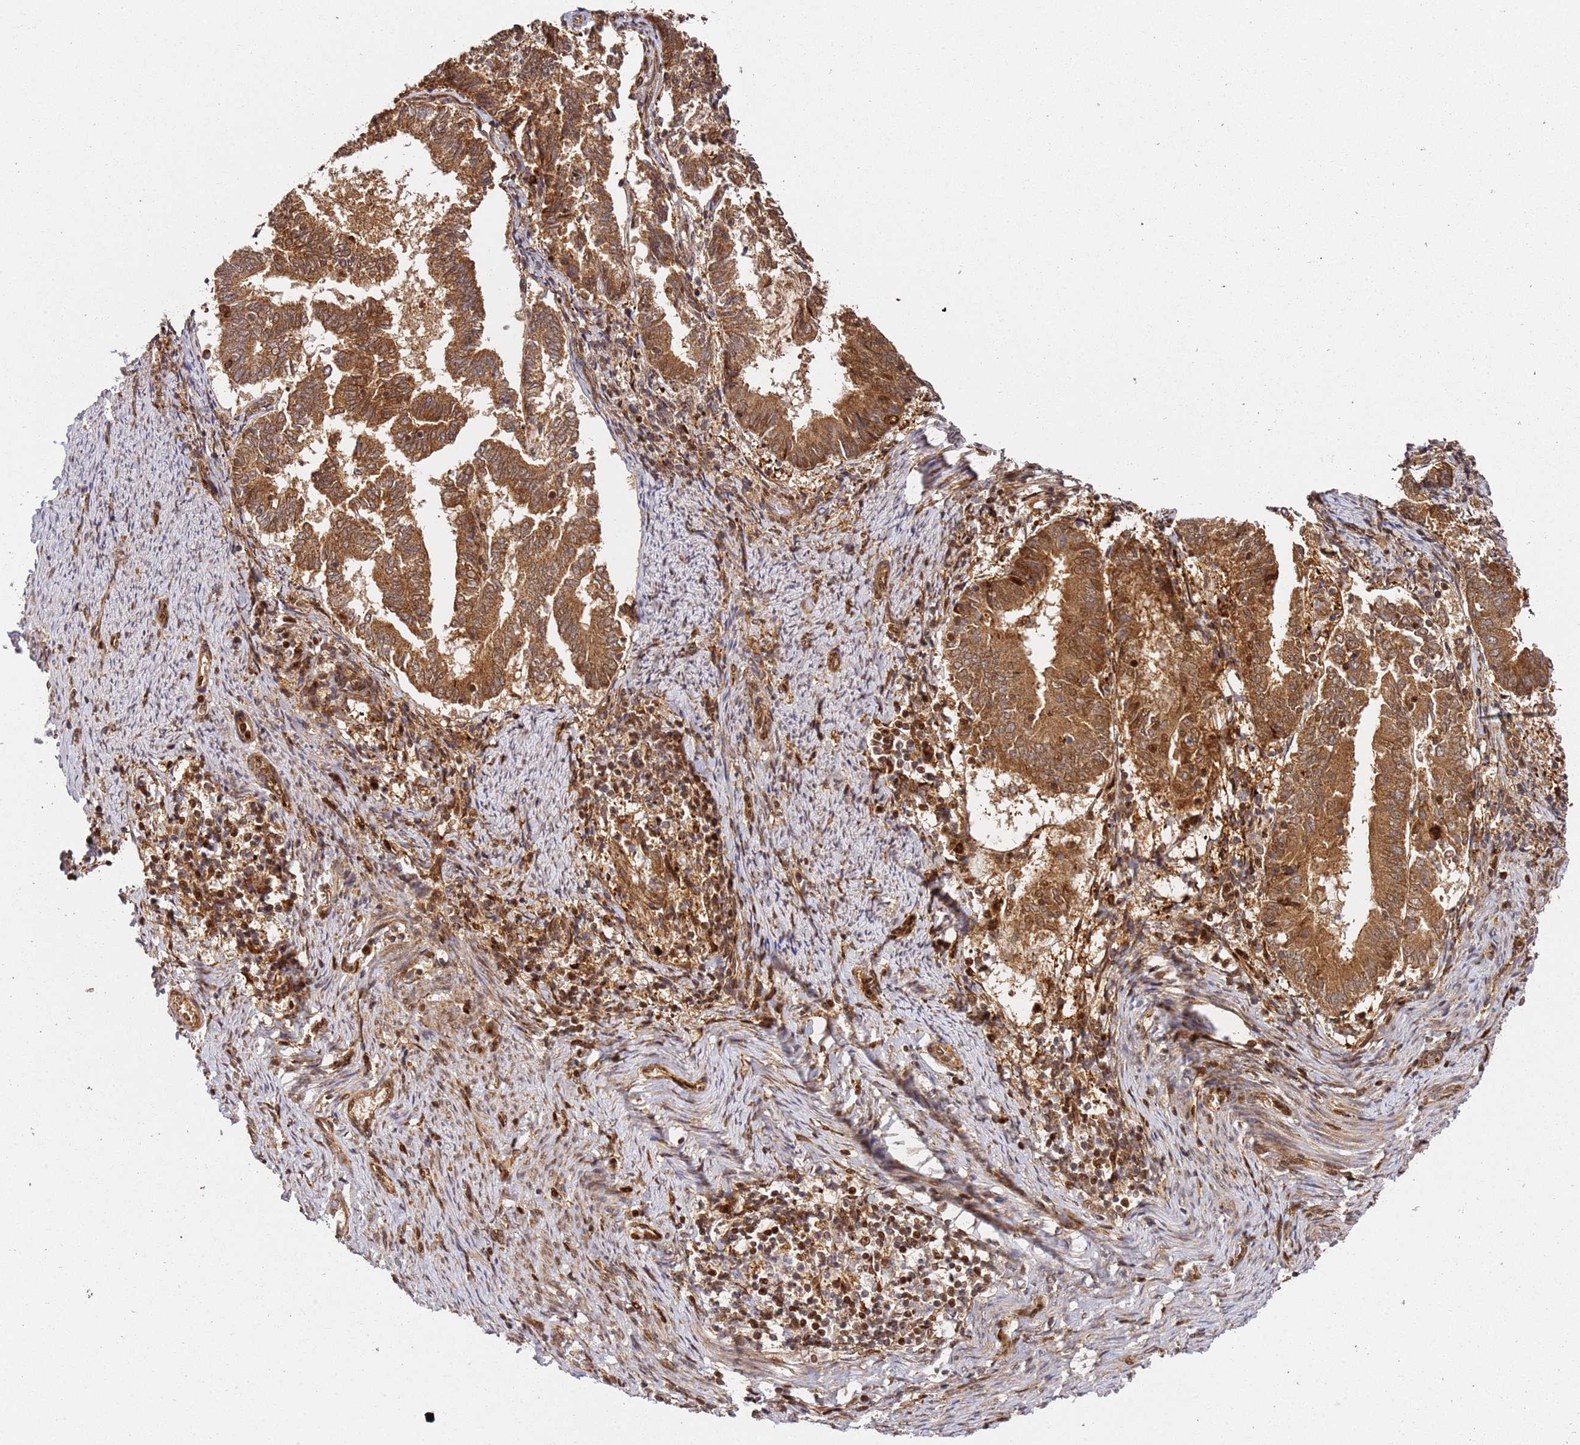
{"staining": {"intensity": "strong", "quantity": ">75%", "location": "cytoplasmic/membranous,nuclear"}, "tissue": "endometrial cancer", "cell_type": "Tumor cells", "image_type": "cancer", "snomed": [{"axis": "morphology", "description": "Adenocarcinoma, NOS"}, {"axis": "topography", "description": "Endometrium"}], "caption": "Adenocarcinoma (endometrial) was stained to show a protein in brown. There is high levels of strong cytoplasmic/membranous and nuclear staining in about >75% of tumor cells.", "gene": "SMOX", "patient": {"sex": "female", "age": 80}}